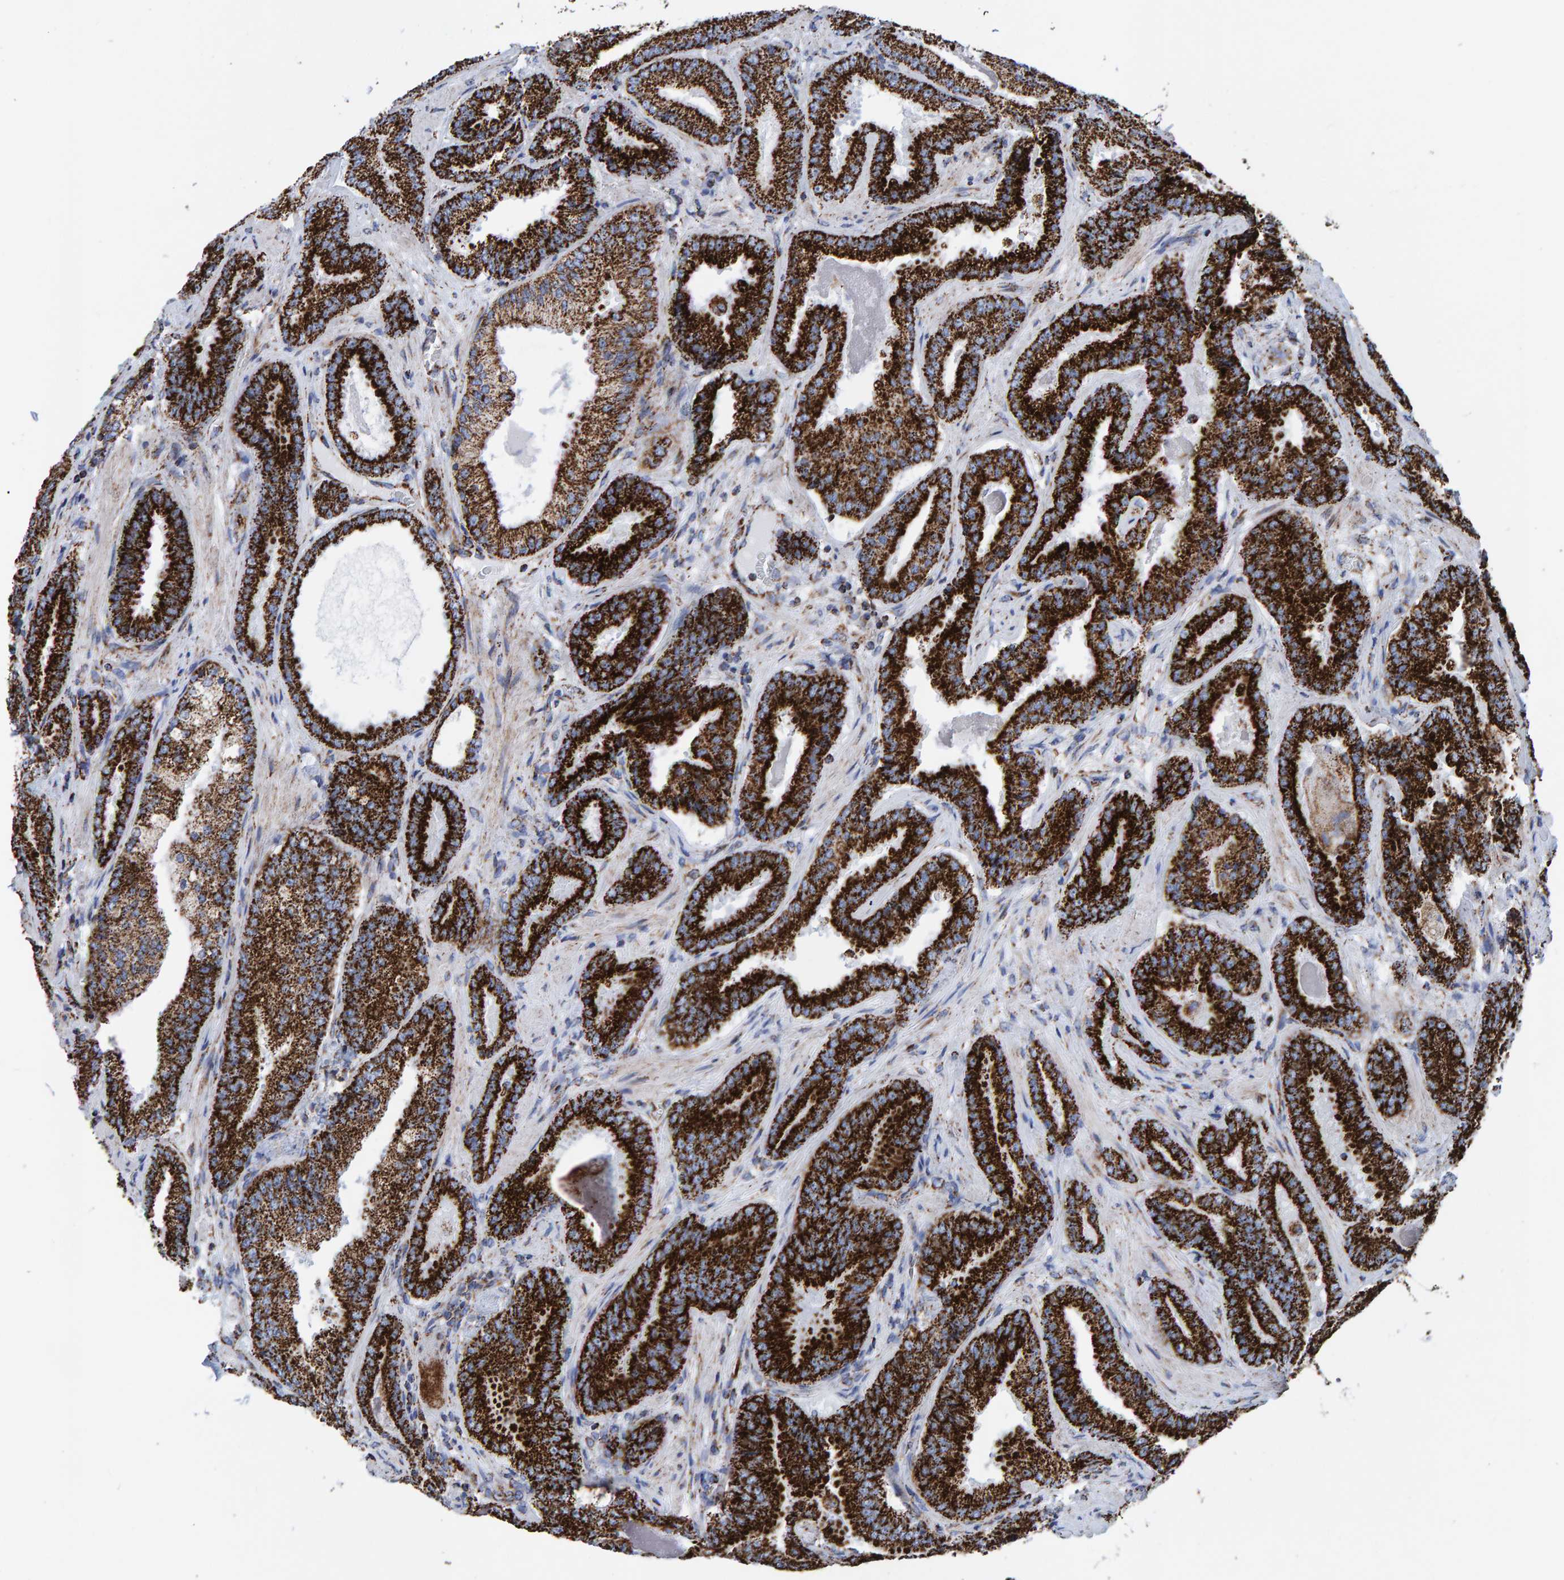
{"staining": {"intensity": "strong", "quantity": ">75%", "location": "cytoplasmic/membranous"}, "tissue": "prostate cancer", "cell_type": "Tumor cells", "image_type": "cancer", "snomed": [{"axis": "morphology", "description": "Adenocarcinoma, Low grade"}, {"axis": "topography", "description": "Prostate"}], "caption": "Human prostate cancer (adenocarcinoma (low-grade)) stained with a protein marker demonstrates strong staining in tumor cells.", "gene": "ENSG00000262660", "patient": {"sex": "male", "age": 51}}